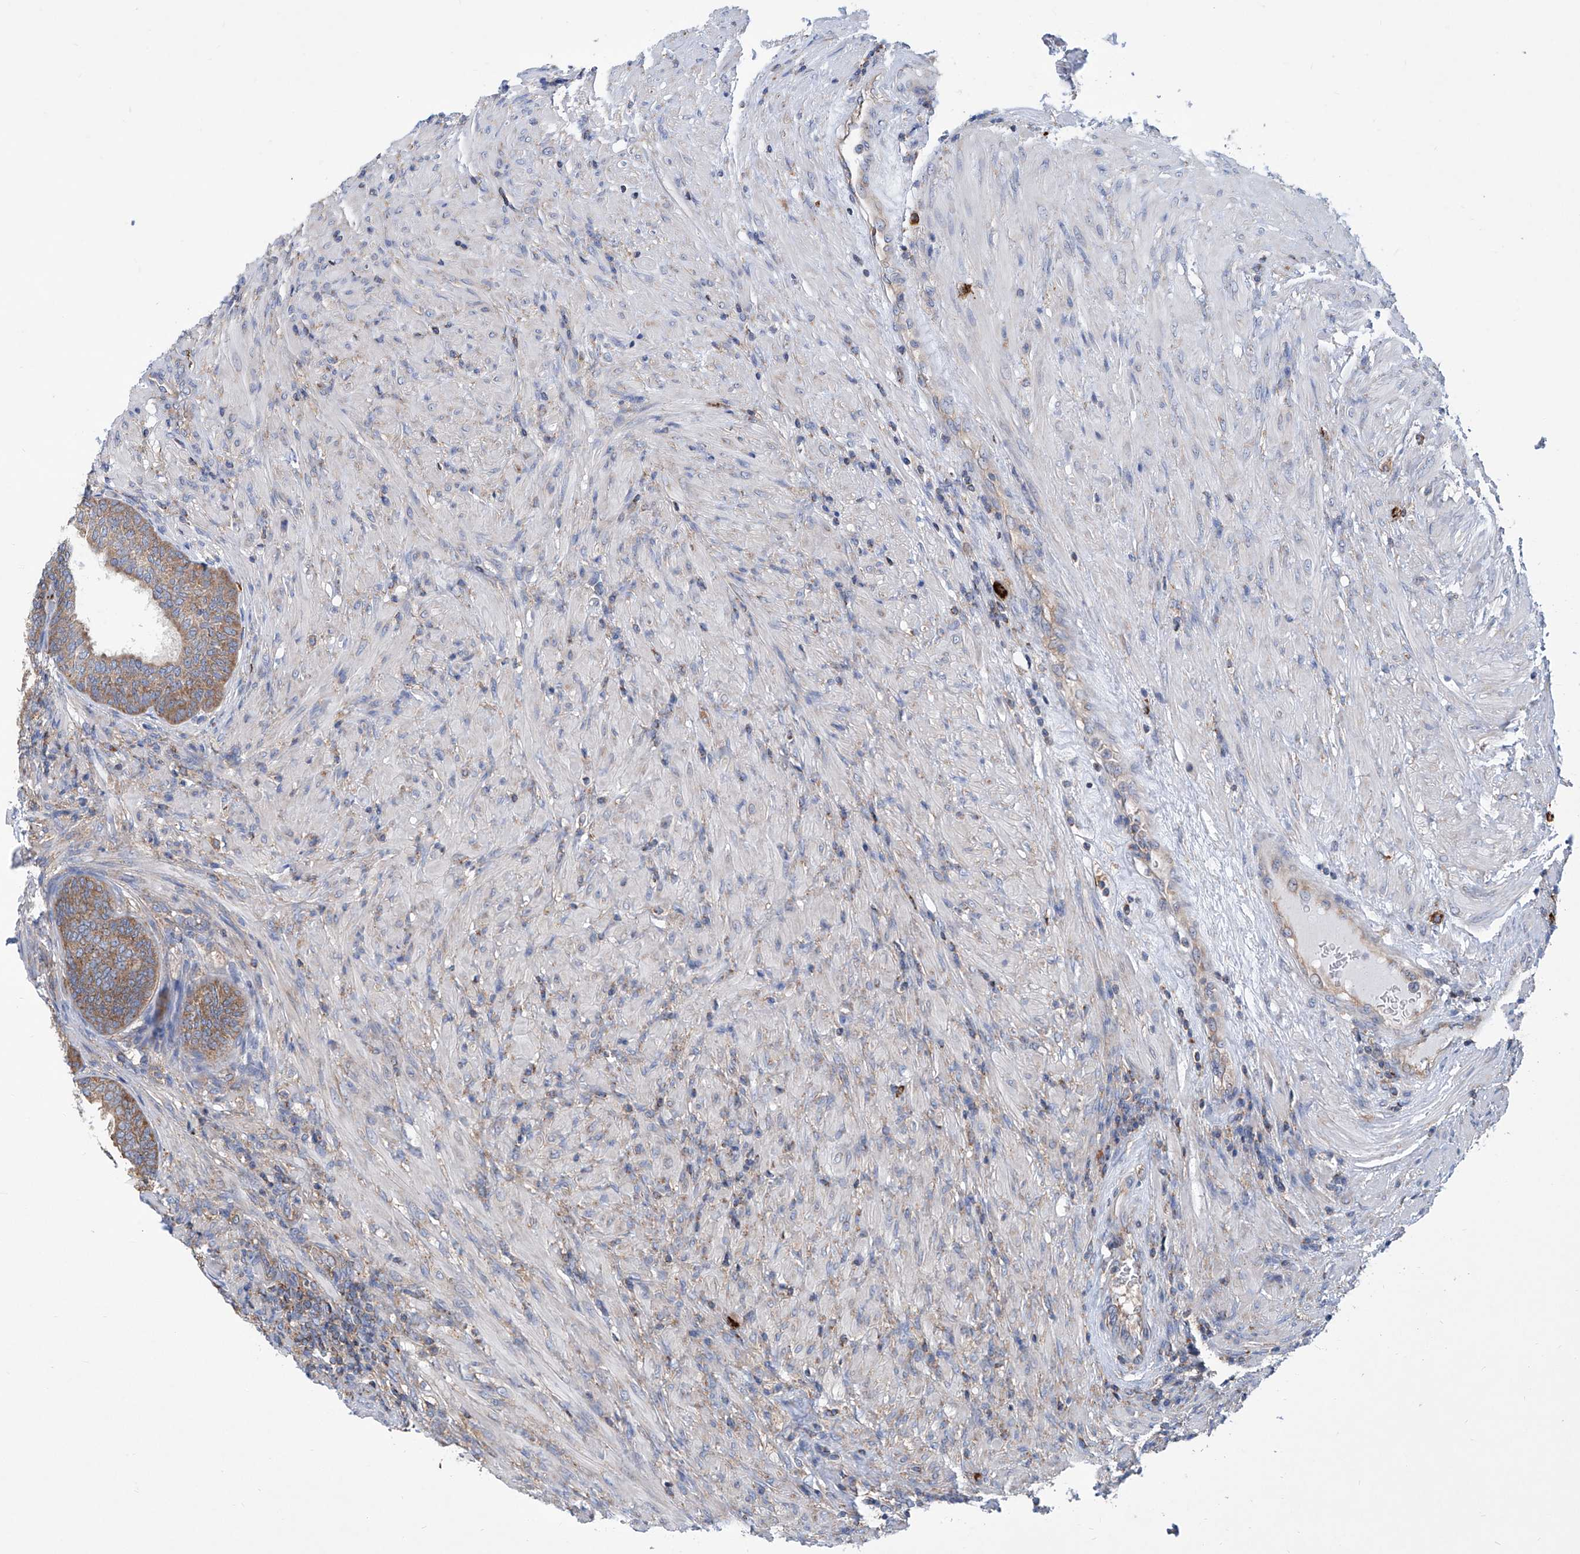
{"staining": {"intensity": "moderate", "quantity": "25%-75%", "location": "cytoplasmic/membranous"}, "tissue": "prostate", "cell_type": "Glandular cells", "image_type": "normal", "snomed": [{"axis": "morphology", "description": "Normal tissue, NOS"}, {"axis": "topography", "description": "Prostate"}], "caption": "Benign prostate was stained to show a protein in brown. There is medium levels of moderate cytoplasmic/membranous positivity in approximately 25%-75% of glandular cells.", "gene": "SENP2", "patient": {"sex": "male", "age": 76}}